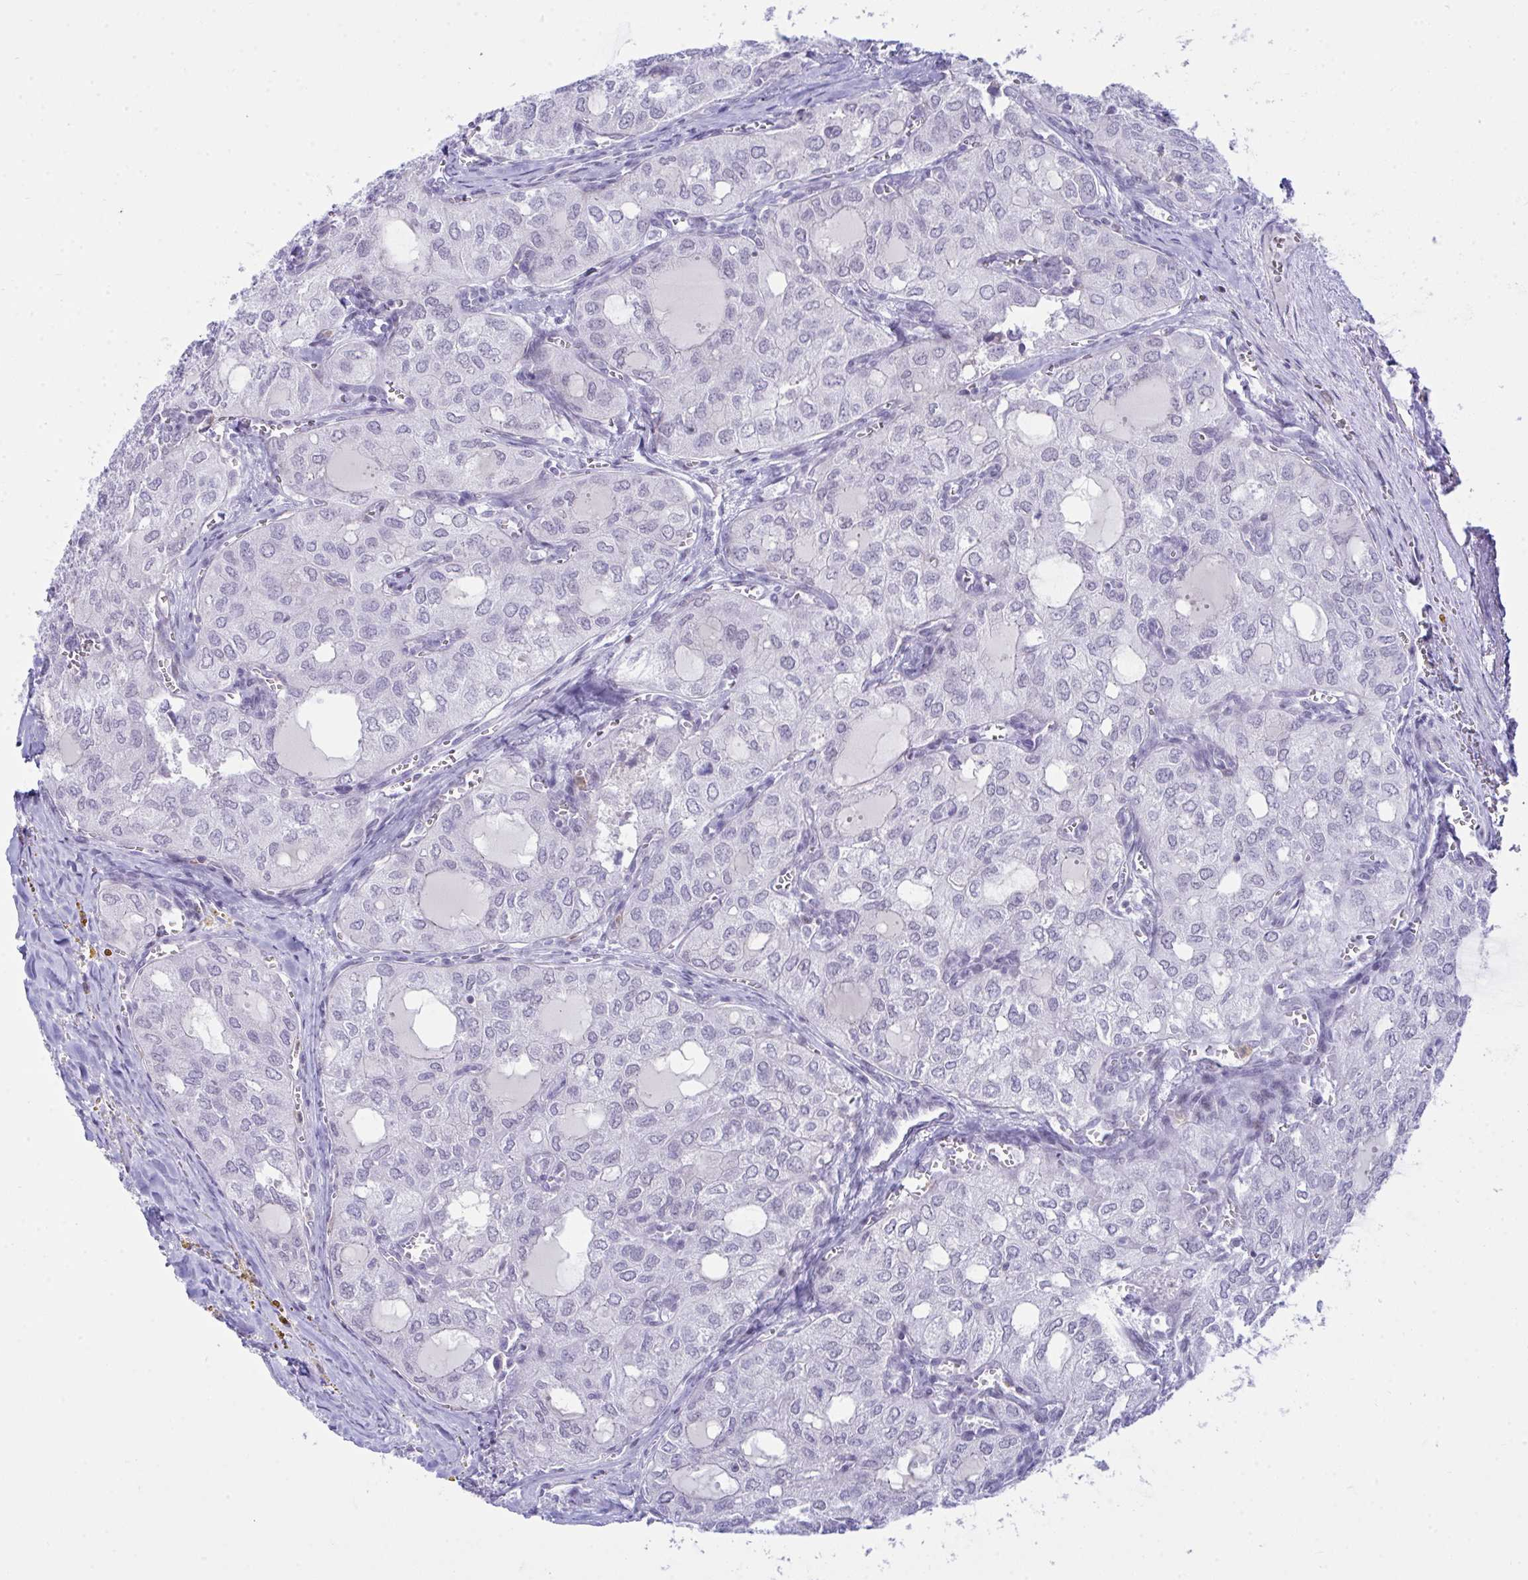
{"staining": {"intensity": "negative", "quantity": "none", "location": "none"}, "tissue": "thyroid cancer", "cell_type": "Tumor cells", "image_type": "cancer", "snomed": [{"axis": "morphology", "description": "Follicular adenoma carcinoma, NOS"}, {"axis": "topography", "description": "Thyroid gland"}], "caption": "Tumor cells show no significant protein staining in thyroid cancer (follicular adenoma carcinoma).", "gene": "PLA2G12B", "patient": {"sex": "male", "age": 75}}